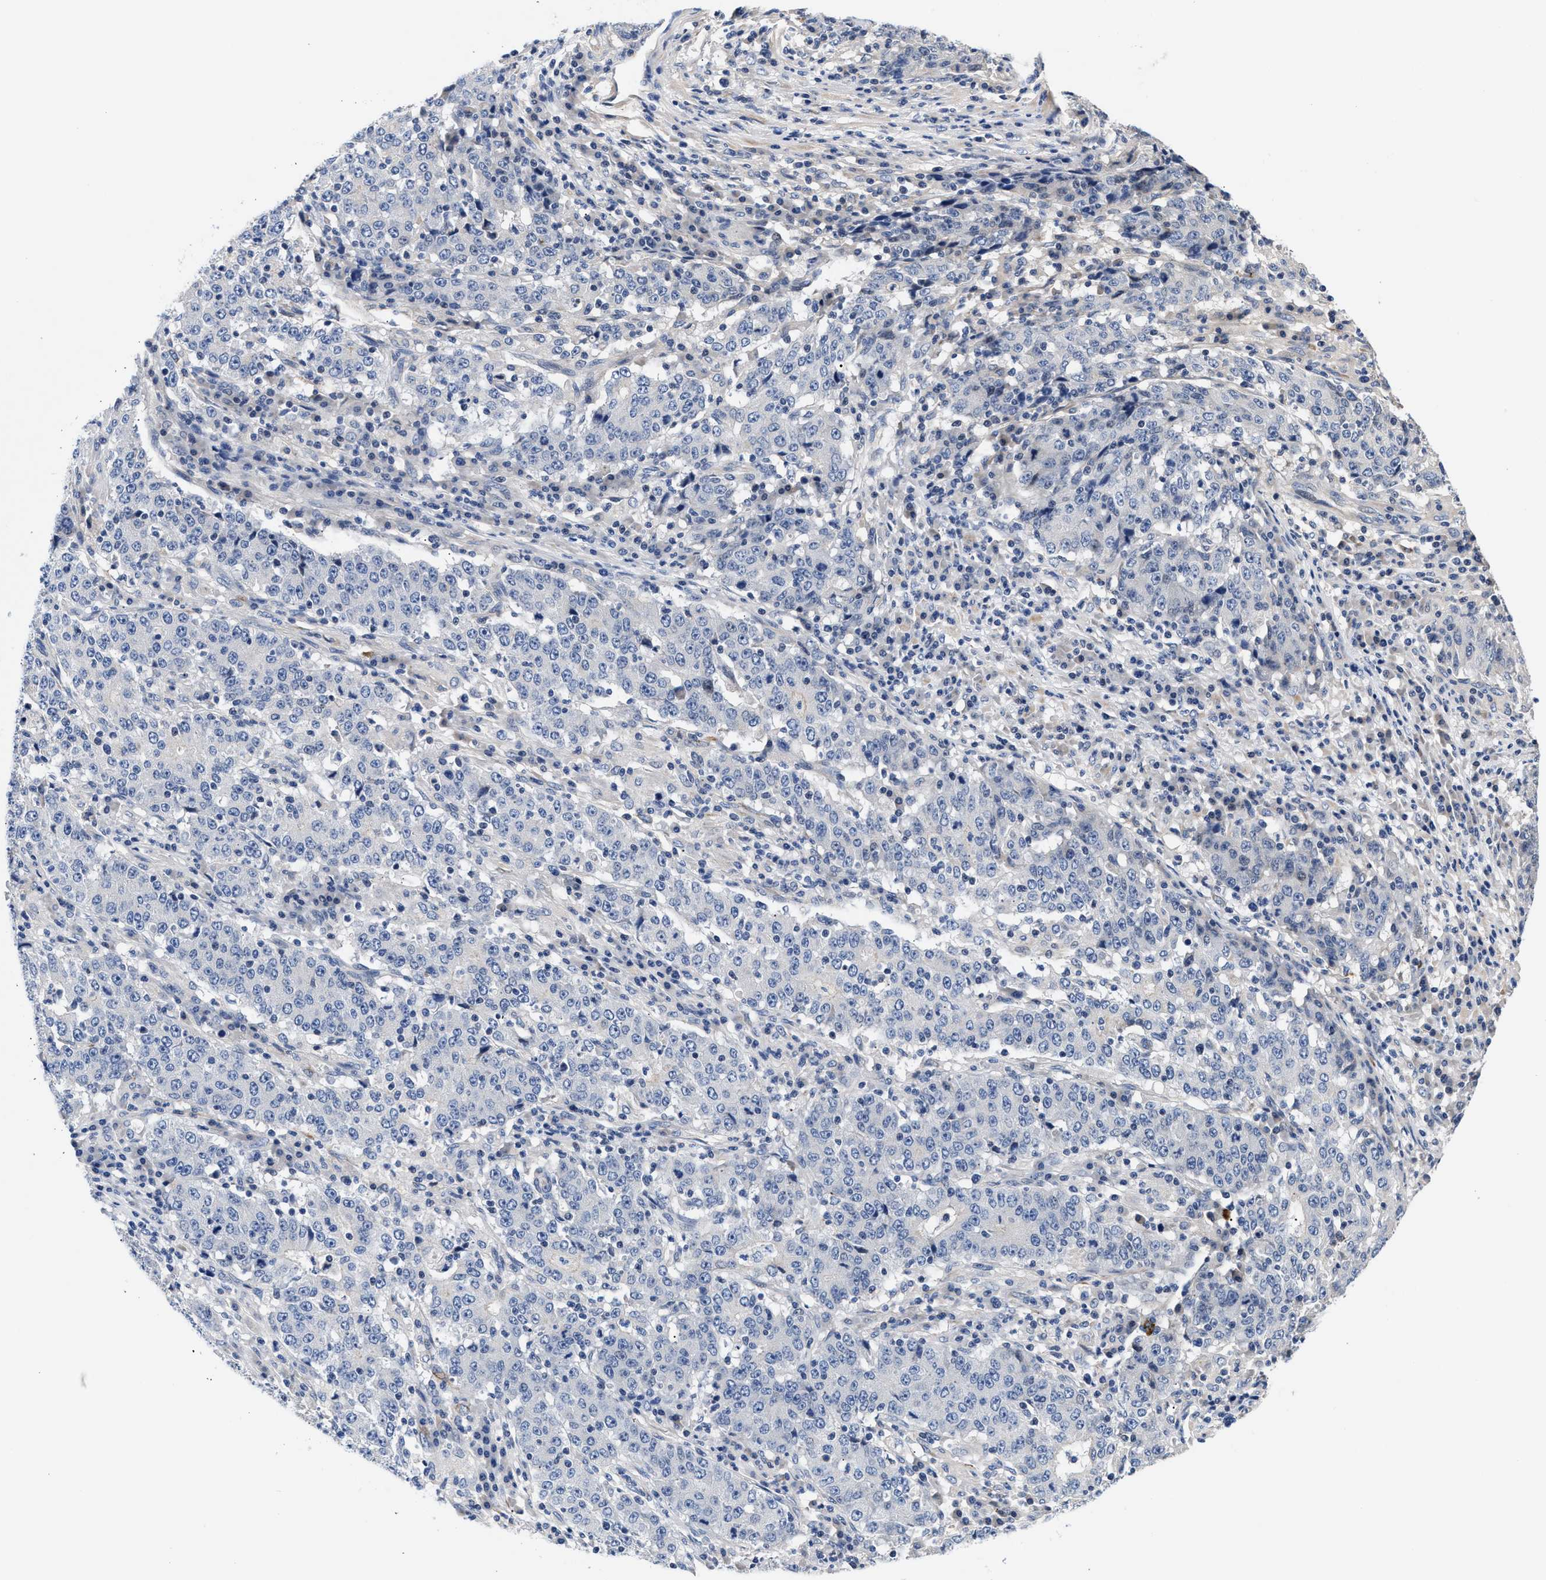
{"staining": {"intensity": "negative", "quantity": "none", "location": "none"}, "tissue": "stomach cancer", "cell_type": "Tumor cells", "image_type": "cancer", "snomed": [{"axis": "morphology", "description": "Adenocarcinoma, NOS"}, {"axis": "topography", "description": "Stomach"}], "caption": "This is an immunohistochemistry photomicrograph of adenocarcinoma (stomach). There is no positivity in tumor cells.", "gene": "ACTL7B", "patient": {"sex": "male", "age": 59}}